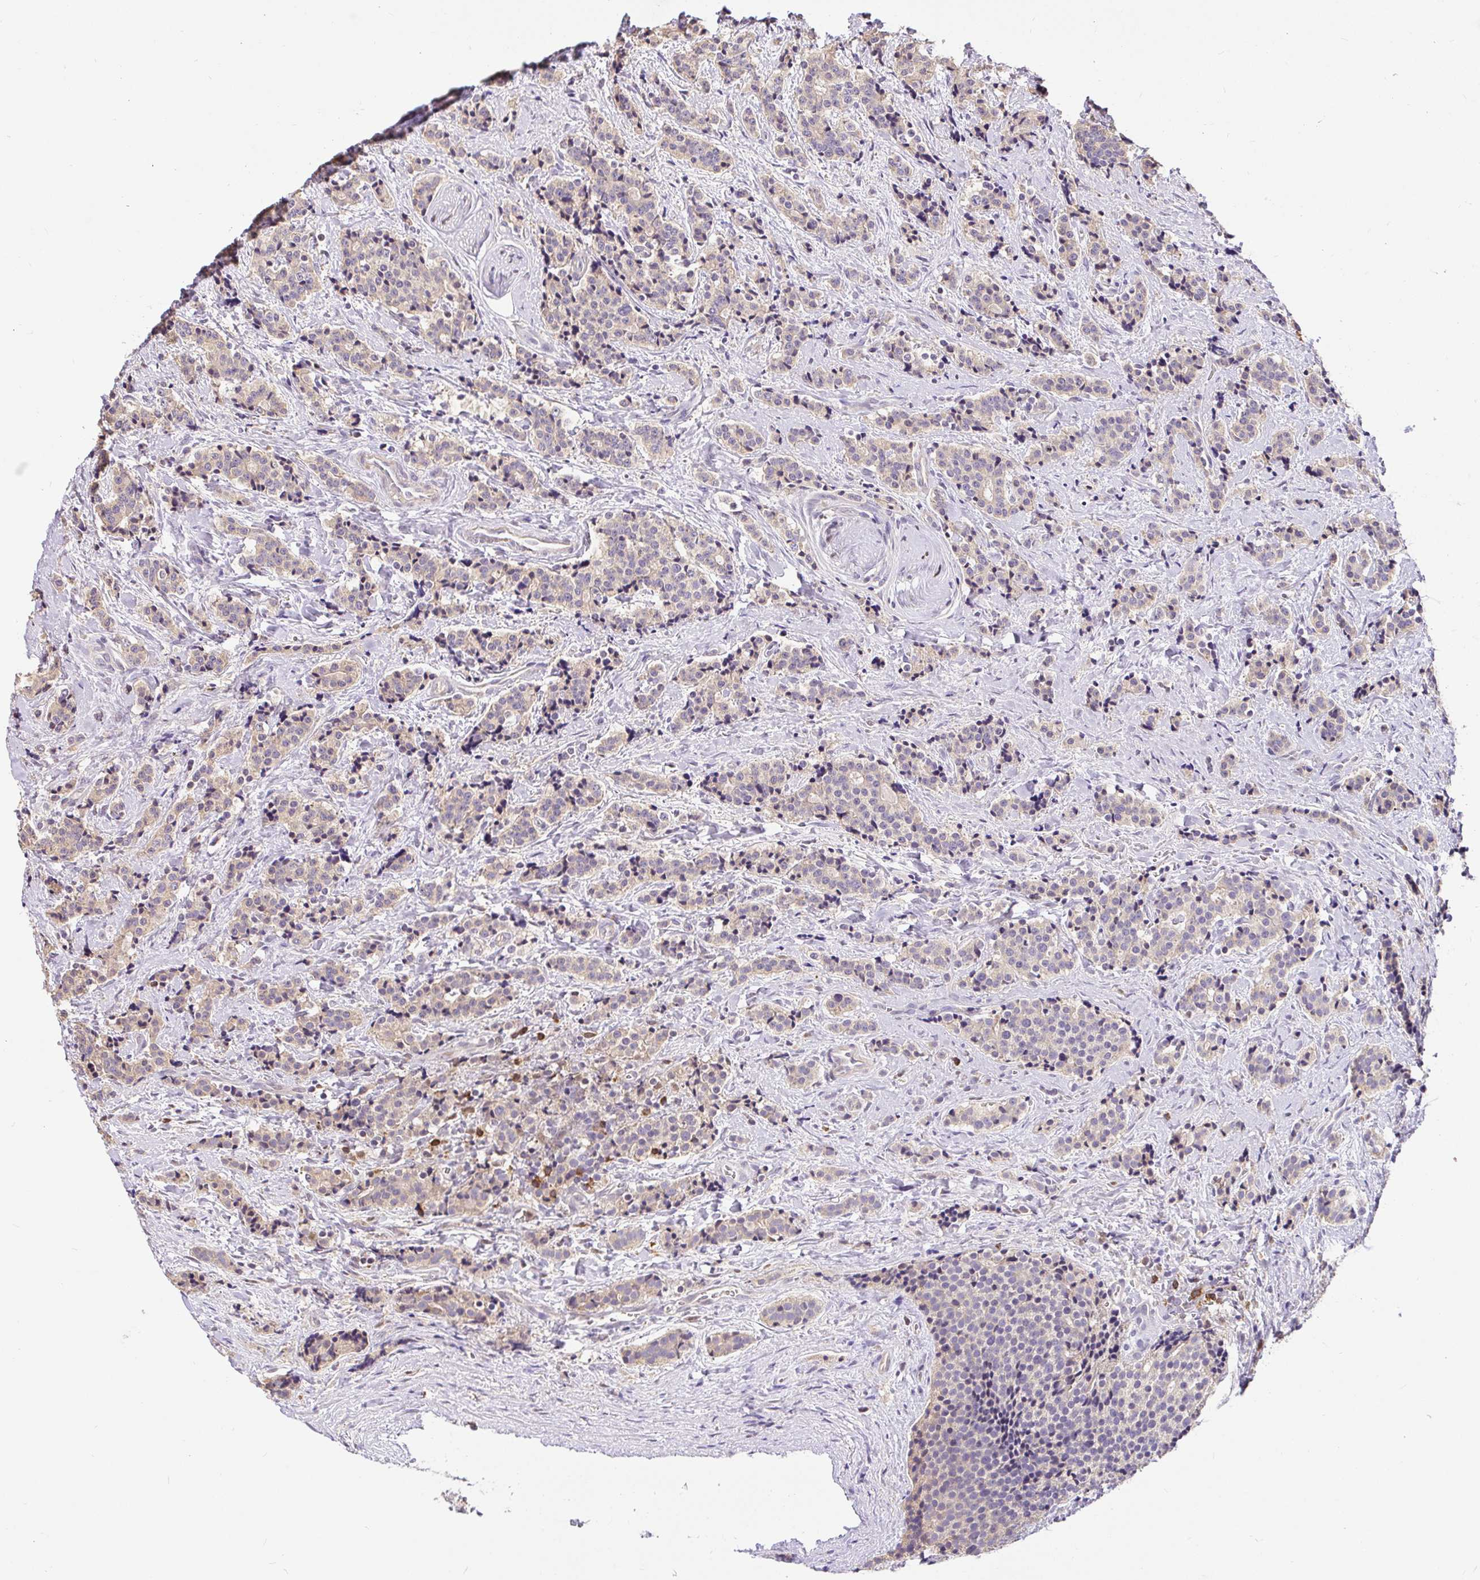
{"staining": {"intensity": "weak", "quantity": ">75%", "location": "cytoplasmic/membranous"}, "tissue": "carcinoid", "cell_type": "Tumor cells", "image_type": "cancer", "snomed": [{"axis": "morphology", "description": "Carcinoid, malignant, NOS"}, {"axis": "topography", "description": "Small intestine"}], "caption": "Tumor cells display low levels of weak cytoplasmic/membranous expression in about >75% of cells in carcinoid.", "gene": "SKAP1", "patient": {"sex": "female", "age": 73}}